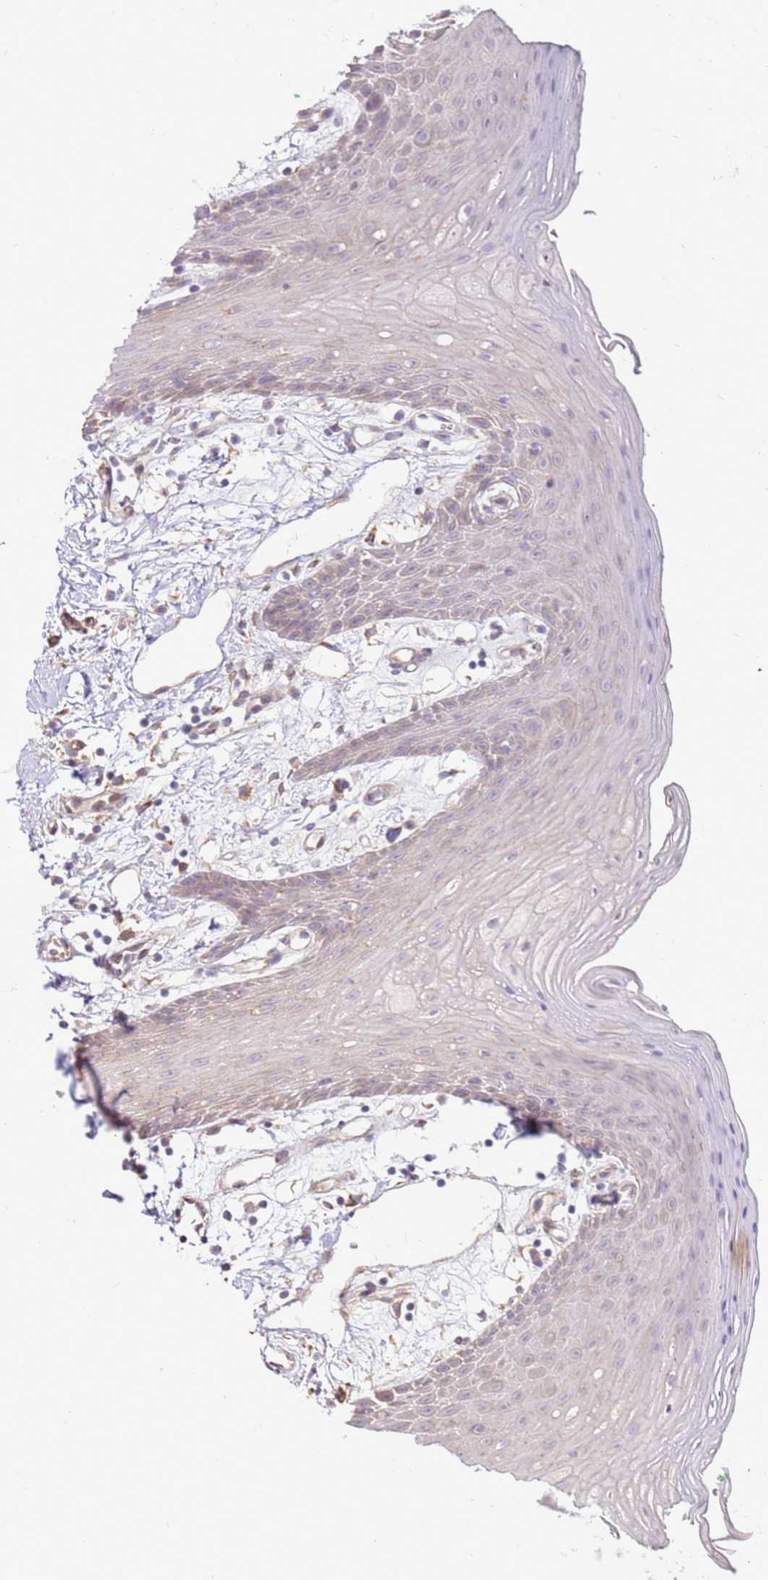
{"staining": {"intensity": "weak", "quantity": "25%-75%", "location": "cytoplasmic/membranous"}, "tissue": "oral mucosa", "cell_type": "Squamous epithelial cells", "image_type": "normal", "snomed": [{"axis": "morphology", "description": "Normal tissue, NOS"}, {"axis": "topography", "description": "Oral tissue"}, {"axis": "topography", "description": "Tounge, NOS"}], "caption": "The histopathology image exhibits immunohistochemical staining of benign oral mucosa. There is weak cytoplasmic/membranous staining is seen in about 25%-75% of squamous epithelial cells. The protein is shown in brown color, while the nuclei are stained blue.", "gene": "SCARA3", "patient": {"sex": "female", "age": 59}}